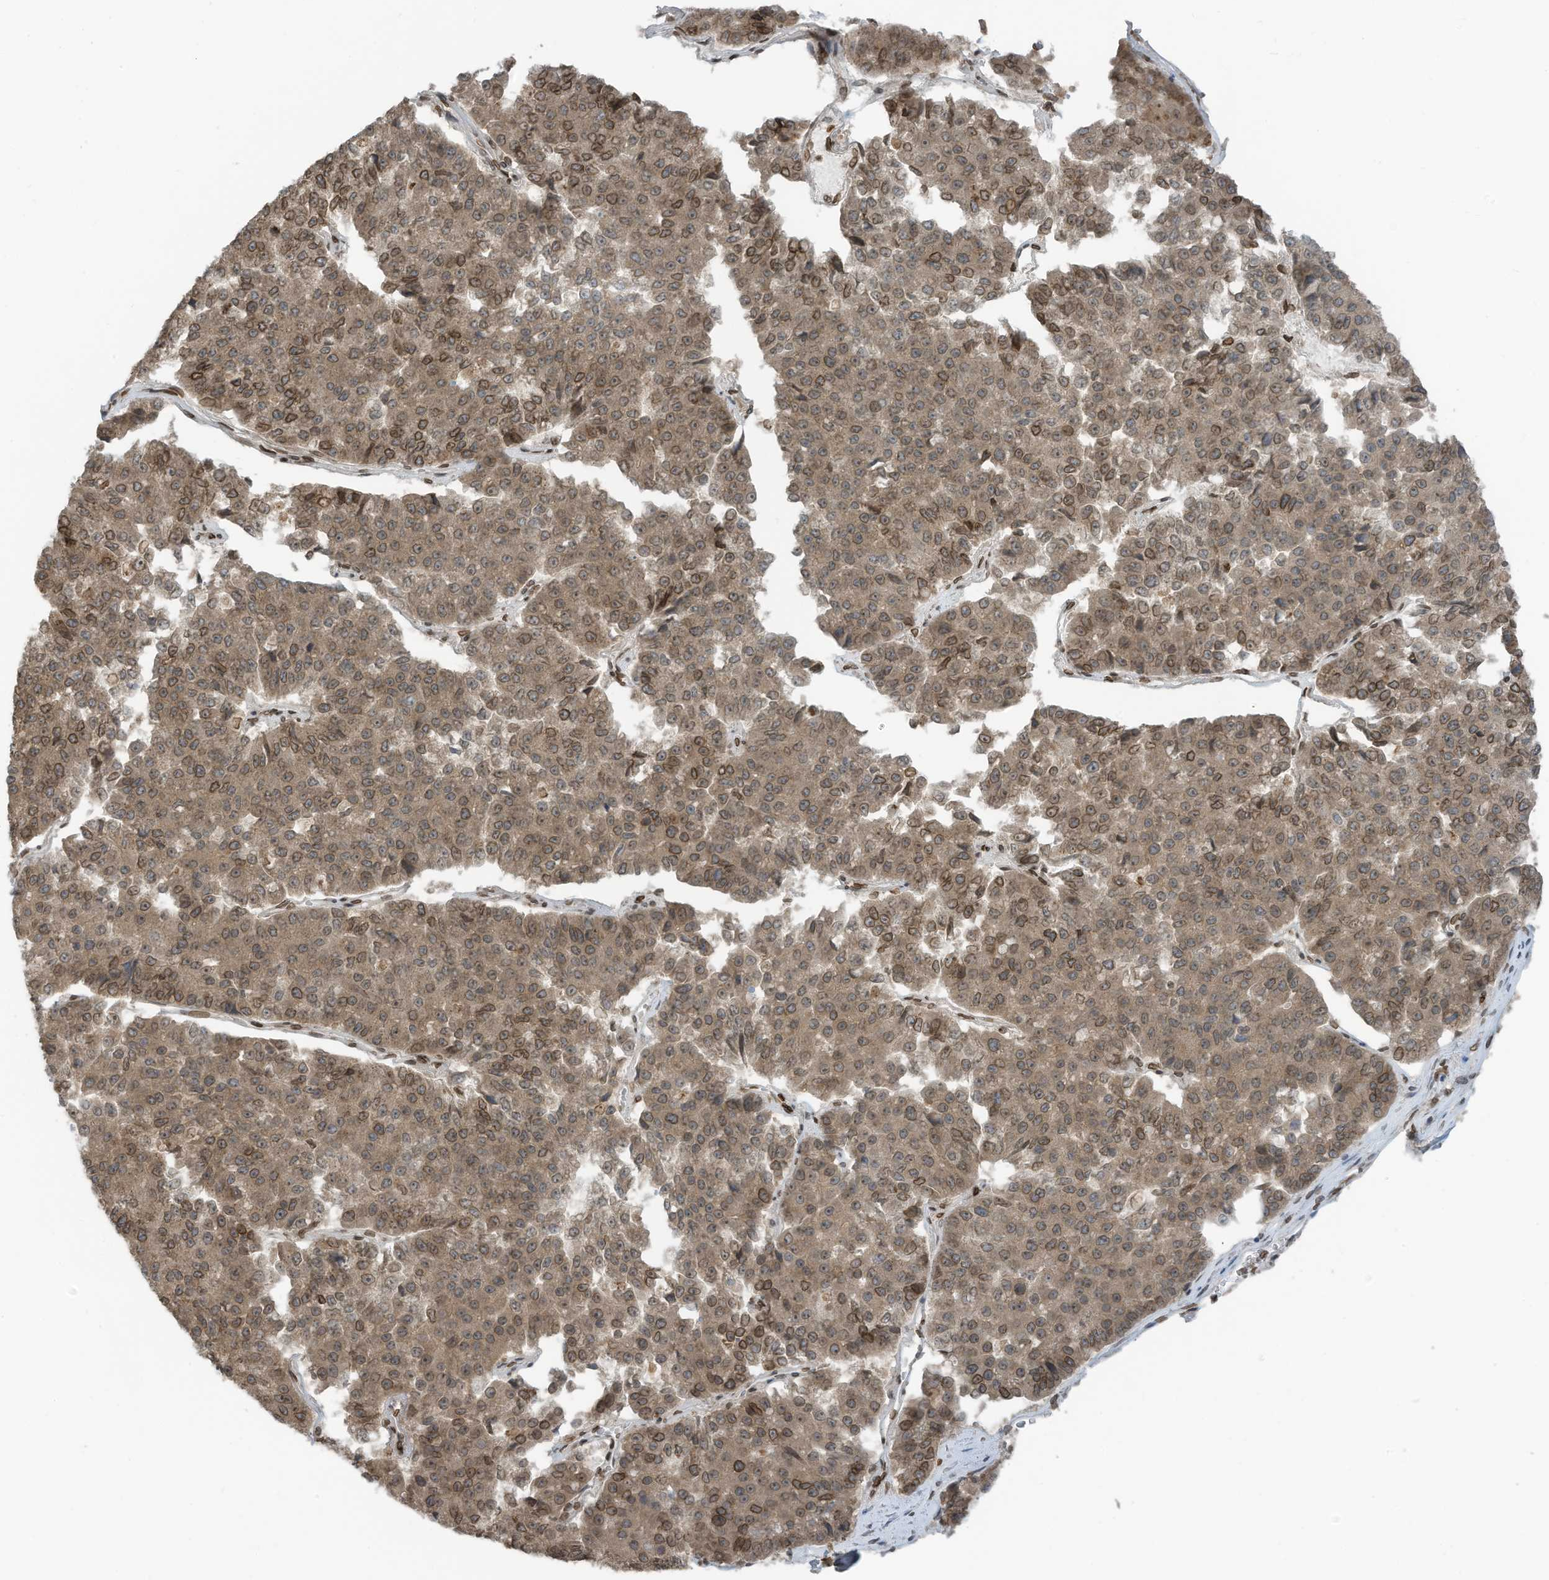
{"staining": {"intensity": "moderate", "quantity": ">75%", "location": "cytoplasmic/membranous,nuclear"}, "tissue": "pancreatic cancer", "cell_type": "Tumor cells", "image_type": "cancer", "snomed": [{"axis": "morphology", "description": "Adenocarcinoma, NOS"}, {"axis": "topography", "description": "Pancreas"}], "caption": "Protein expression by IHC shows moderate cytoplasmic/membranous and nuclear expression in about >75% of tumor cells in pancreatic cancer (adenocarcinoma).", "gene": "RABL3", "patient": {"sex": "male", "age": 50}}